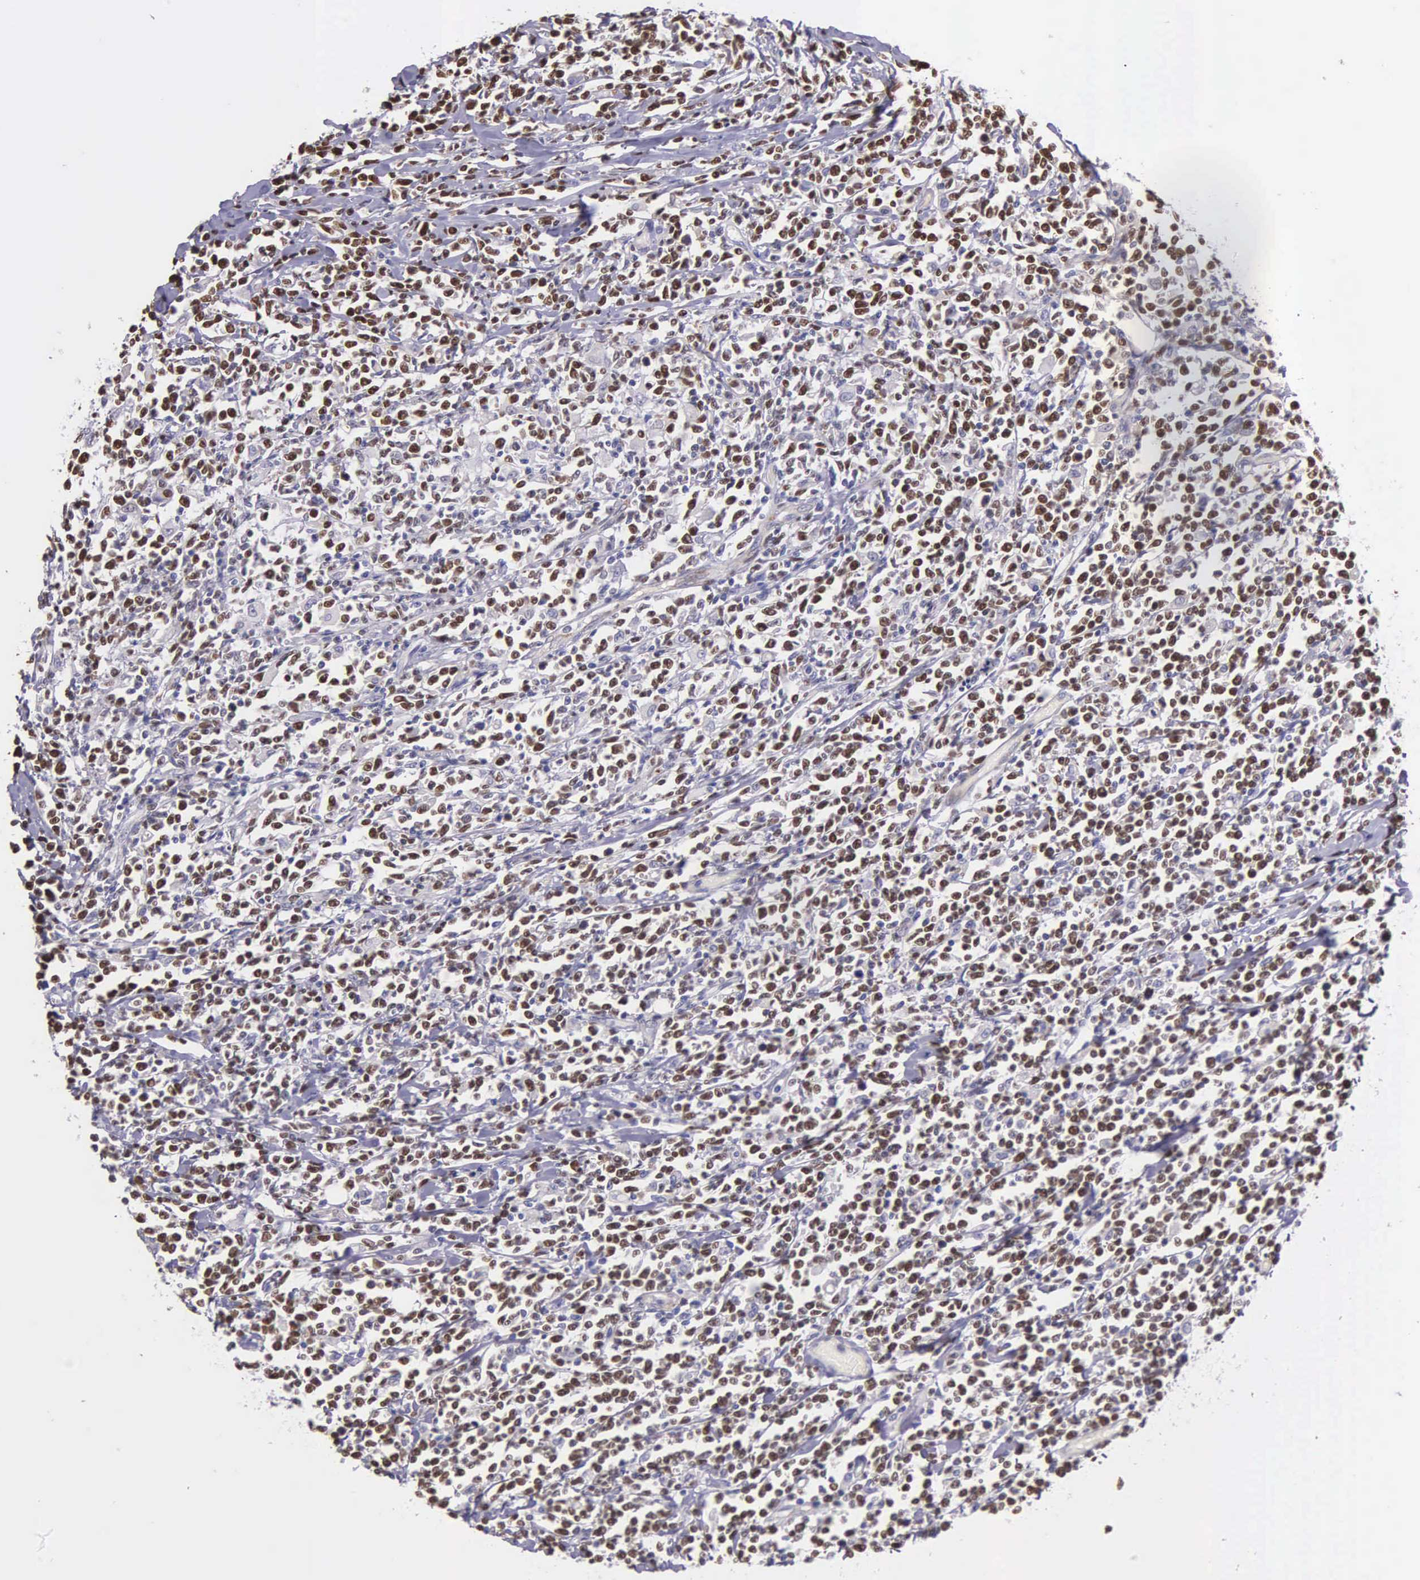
{"staining": {"intensity": "moderate", "quantity": "25%-75%", "location": "nuclear"}, "tissue": "lymphoma", "cell_type": "Tumor cells", "image_type": "cancer", "snomed": [{"axis": "morphology", "description": "Malignant lymphoma, non-Hodgkin's type, High grade"}, {"axis": "topography", "description": "Colon"}], "caption": "The immunohistochemical stain shows moderate nuclear positivity in tumor cells of malignant lymphoma, non-Hodgkin's type (high-grade) tissue. (DAB IHC, brown staining for protein, blue staining for nuclei).", "gene": "MCM5", "patient": {"sex": "male", "age": 82}}